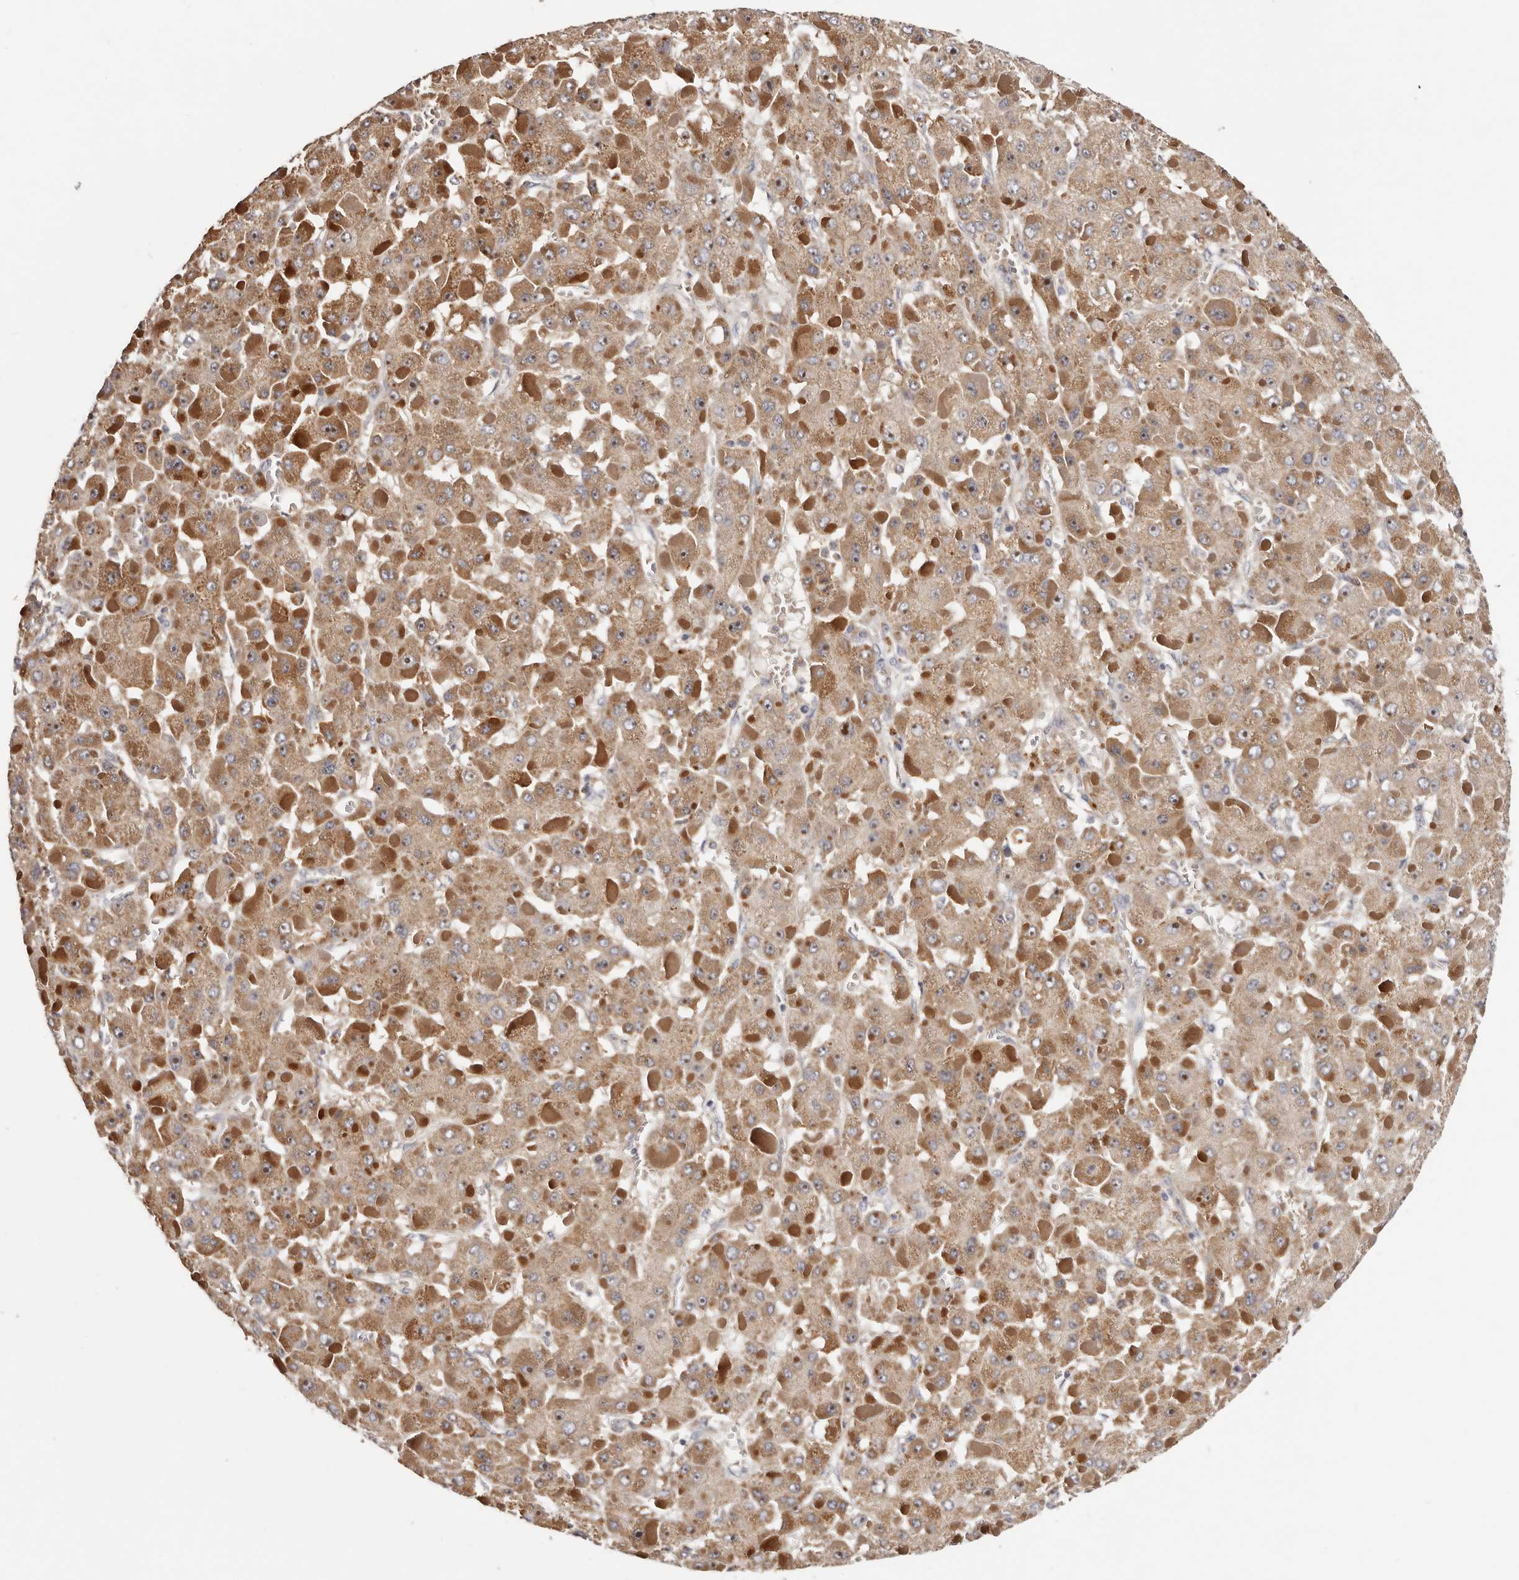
{"staining": {"intensity": "moderate", "quantity": ">75%", "location": "cytoplasmic/membranous"}, "tissue": "liver cancer", "cell_type": "Tumor cells", "image_type": "cancer", "snomed": [{"axis": "morphology", "description": "Carcinoma, Hepatocellular, NOS"}, {"axis": "topography", "description": "Liver"}], "caption": "A high-resolution photomicrograph shows immunohistochemistry staining of hepatocellular carcinoma (liver), which demonstrates moderate cytoplasmic/membranous positivity in about >75% of tumor cells. (Stains: DAB (3,3'-diaminobenzidine) in brown, nuclei in blue, Microscopy: brightfield microscopy at high magnification).", "gene": "LTV1", "patient": {"sex": "female", "age": 73}}